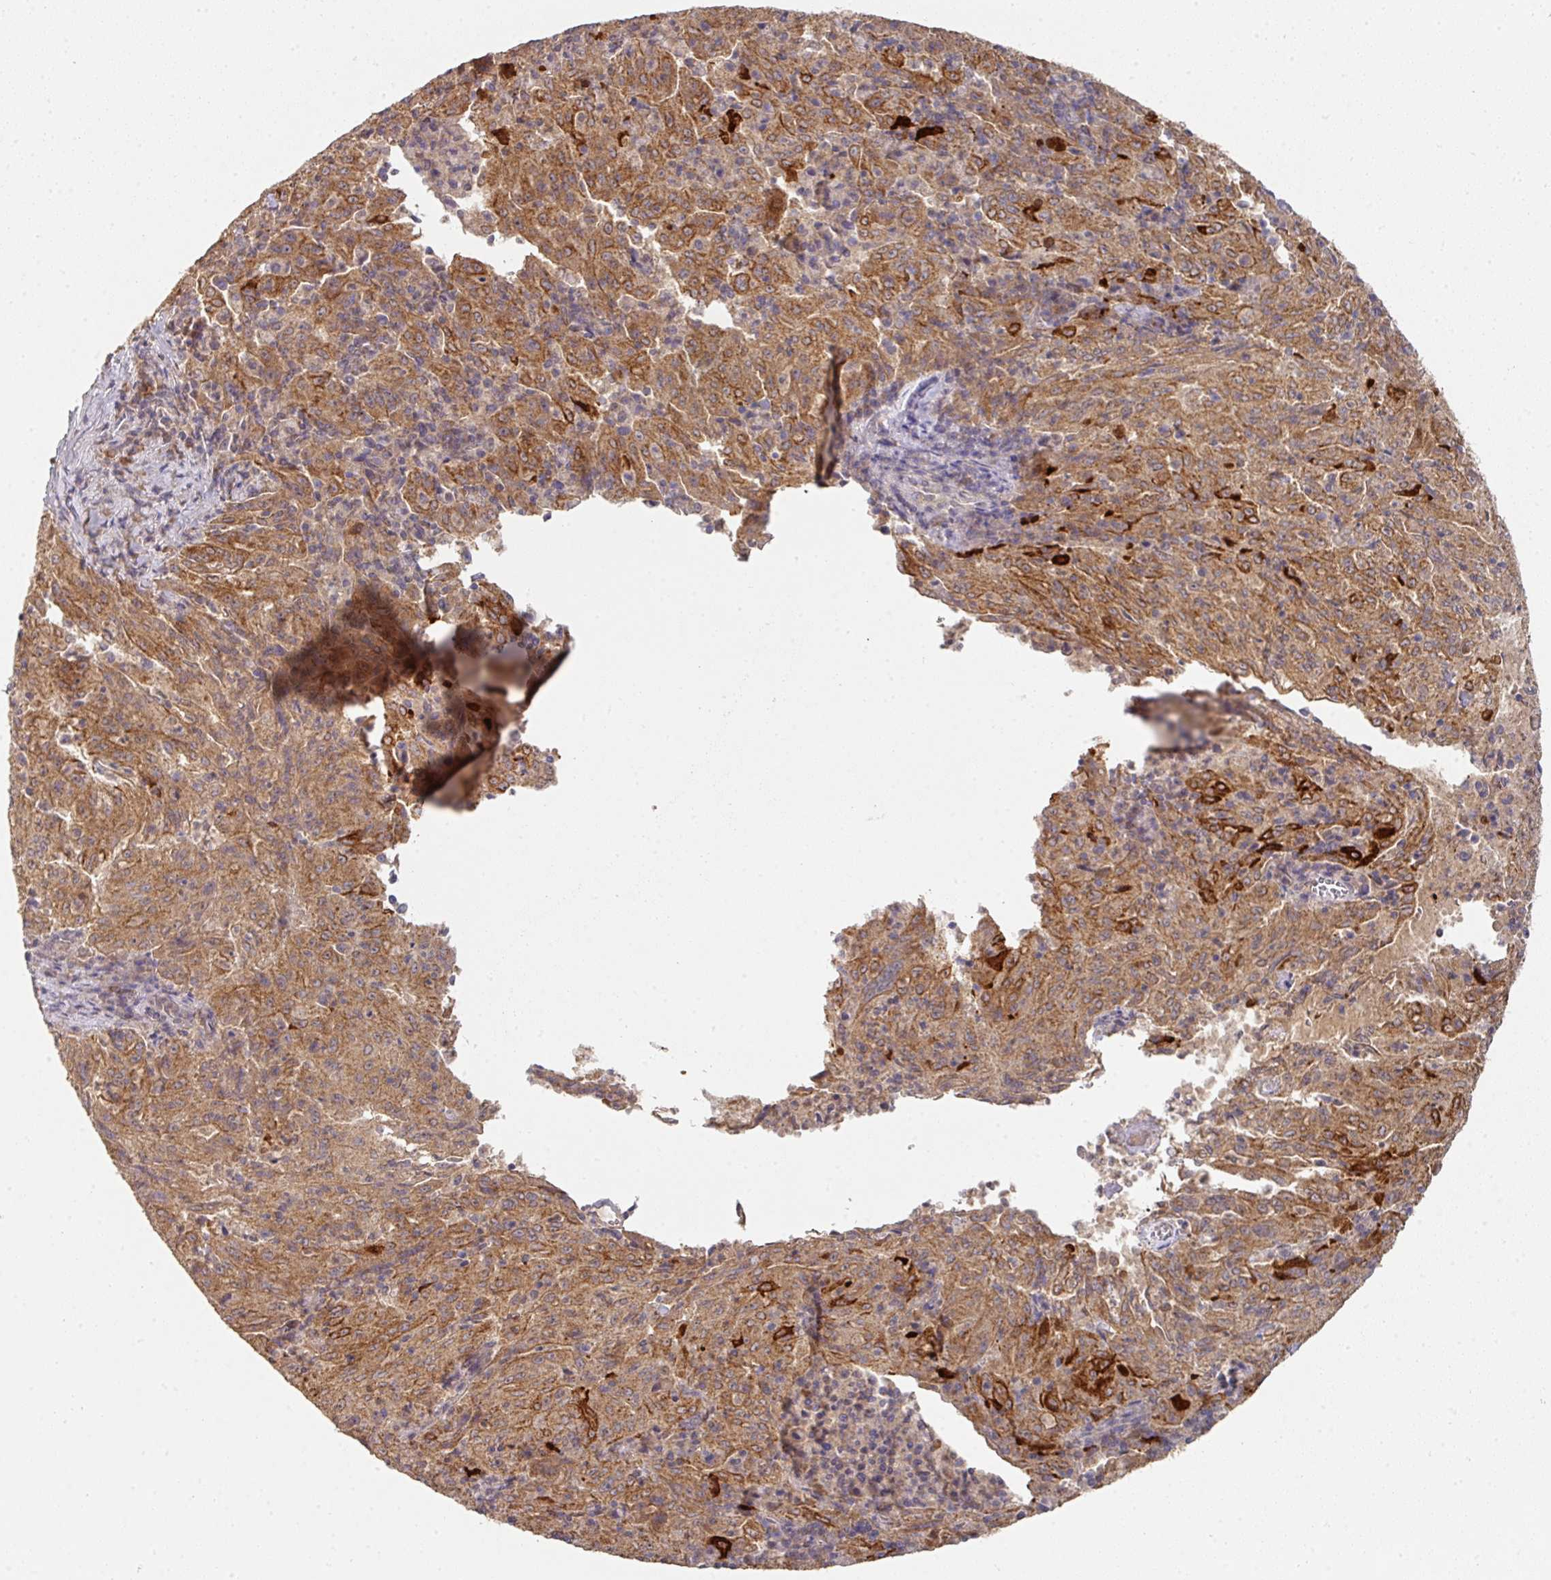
{"staining": {"intensity": "moderate", "quantity": ">75%", "location": "cytoplasmic/membranous"}, "tissue": "pancreatic cancer", "cell_type": "Tumor cells", "image_type": "cancer", "snomed": [{"axis": "morphology", "description": "Adenocarcinoma, NOS"}, {"axis": "topography", "description": "Pancreas"}], "caption": "Protein expression analysis of pancreatic adenocarcinoma reveals moderate cytoplasmic/membranous positivity in approximately >75% of tumor cells.", "gene": "EXTL3", "patient": {"sex": "male", "age": 63}}